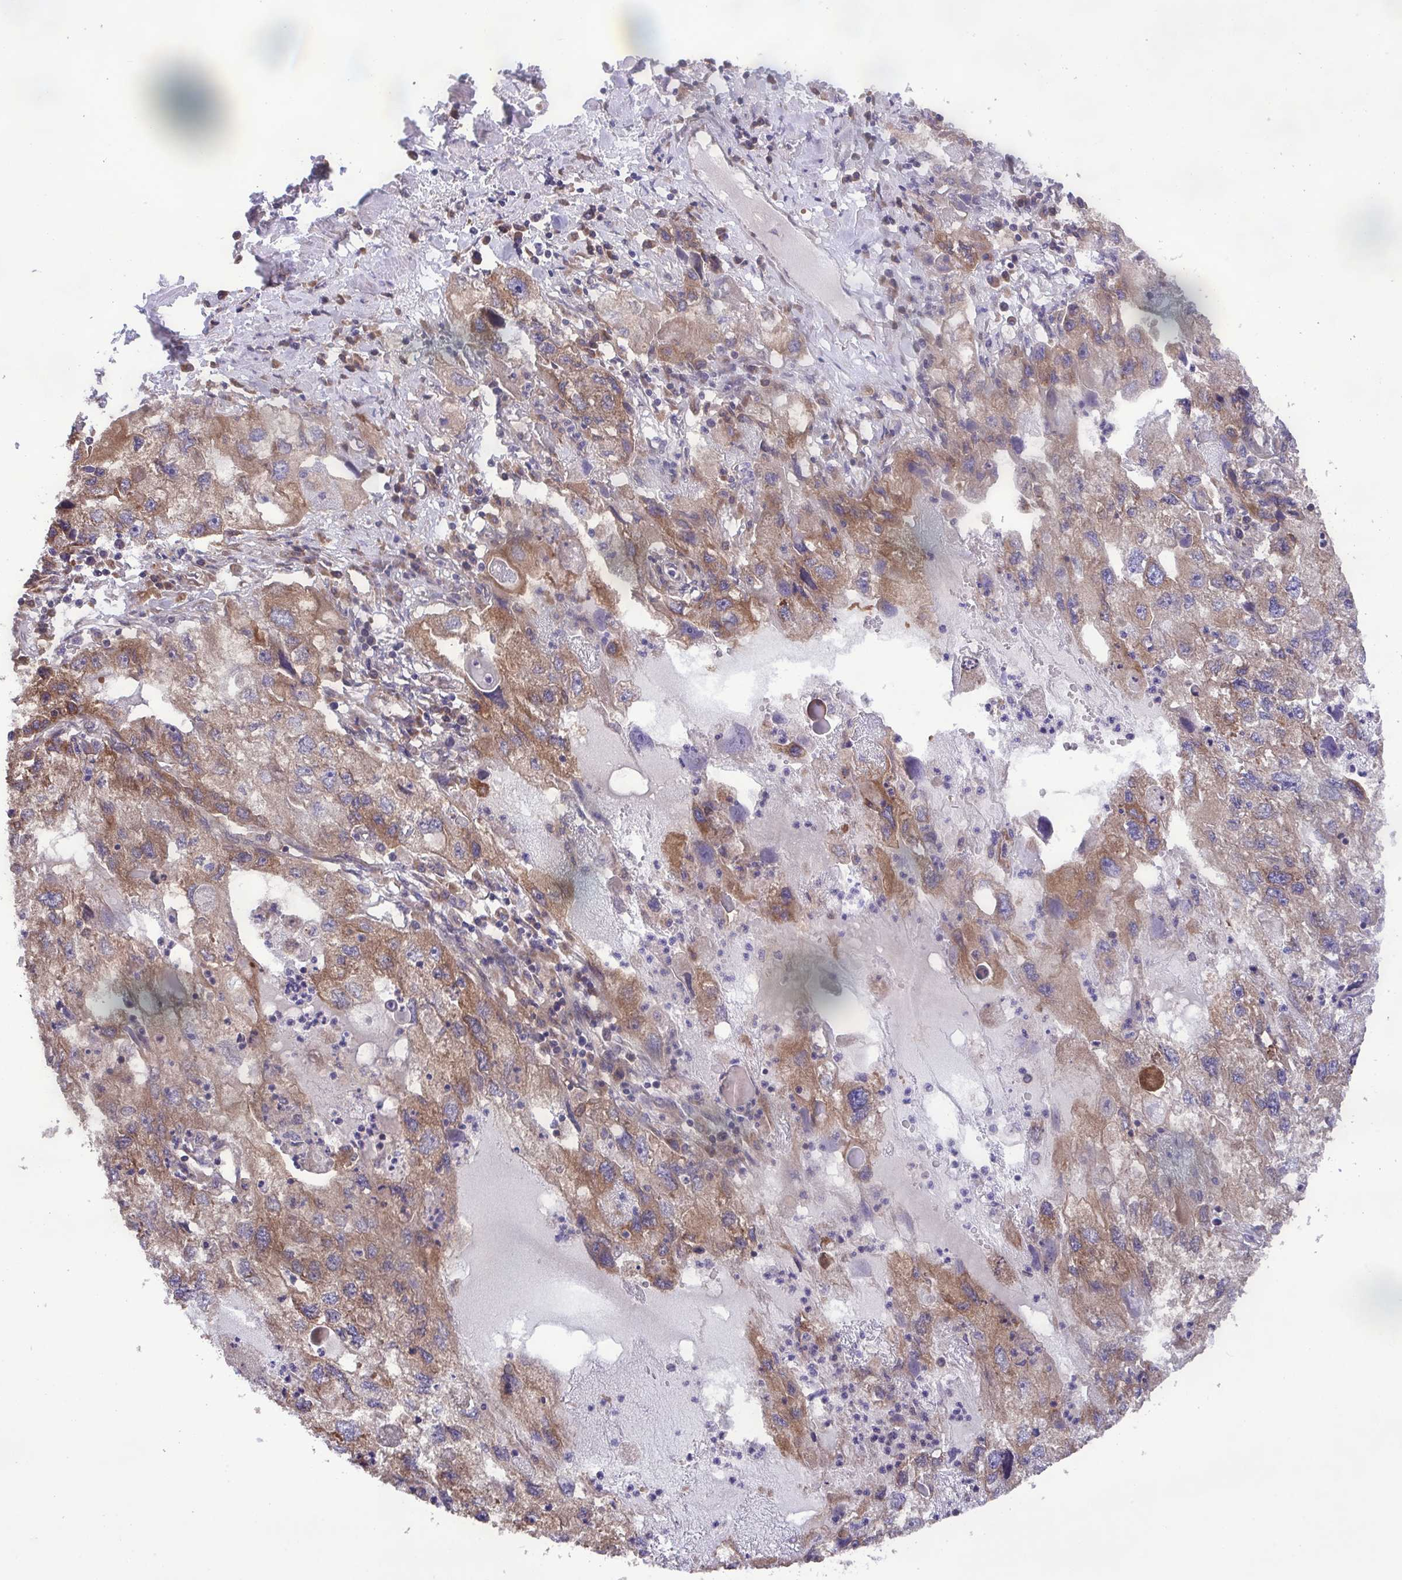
{"staining": {"intensity": "moderate", "quantity": "25%-75%", "location": "cytoplasmic/membranous"}, "tissue": "endometrial cancer", "cell_type": "Tumor cells", "image_type": "cancer", "snomed": [{"axis": "morphology", "description": "Adenocarcinoma, NOS"}, {"axis": "topography", "description": "Endometrium"}], "caption": "Tumor cells exhibit moderate cytoplasmic/membranous positivity in approximately 25%-75% of cells in endometrial cancer.", "gene": "MEGF6", "patient": {"sex": "female", "age": 49}}